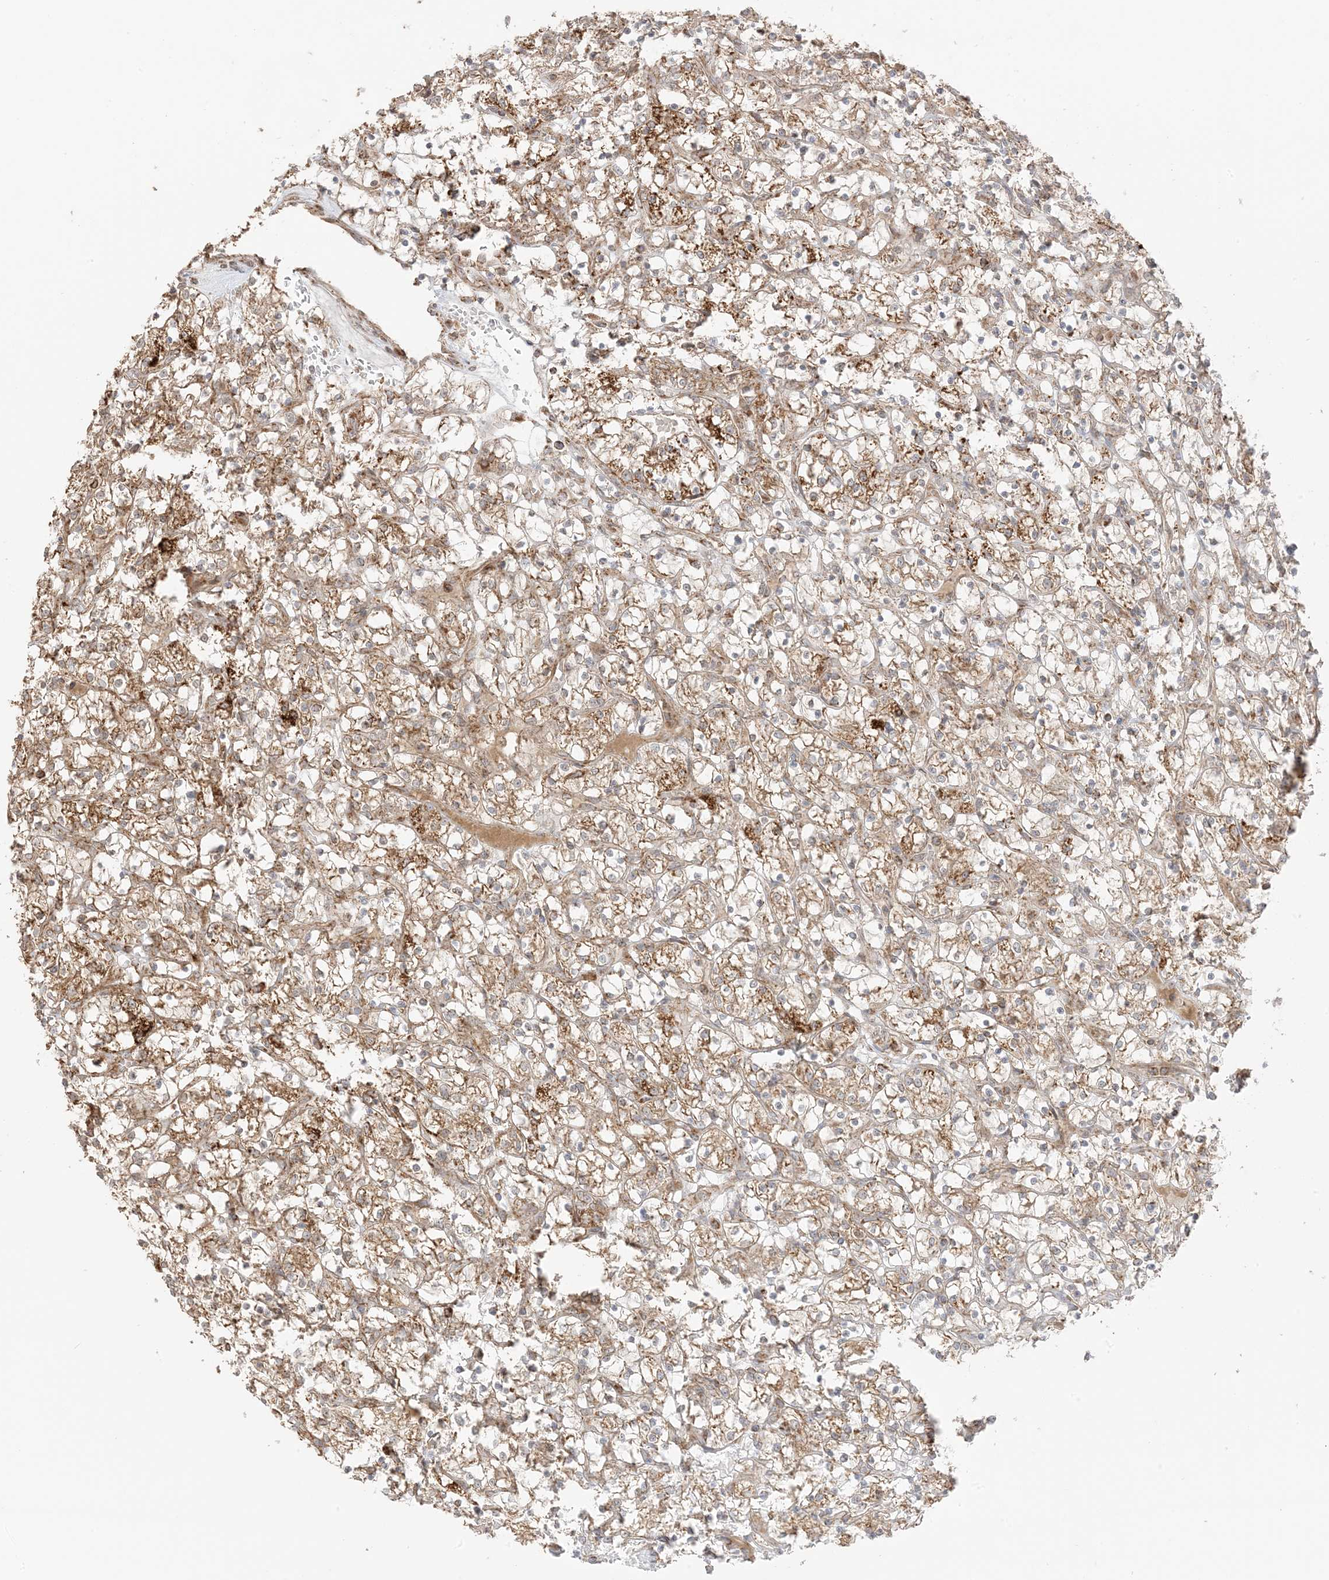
{"staining": {"intensity": "moderate", "quantity": ">75%", "location": "cytoplasmic/membranous"}, "tissue": "renal cancer", "cell_type": "Tumor cells", "image_type": "cancer", "snomed": [{"axis": "morphology", "description": "Adenocarcinoma, NOS"}, {"axis": "topography", "description": "Kidney"}], "caption": "DAB (3,3'-diaminobenzidine) immunohistochemical staining of human adenocarcinoma (renal) reveals moderate cytoplasmic/membranous protein staining in about >75% of tumor cells. The protein of interest is shown in brown color, while the nuclei are stained blue.", "gene": "N4BP3", "patient": {"sex": "female", "age": 69}}